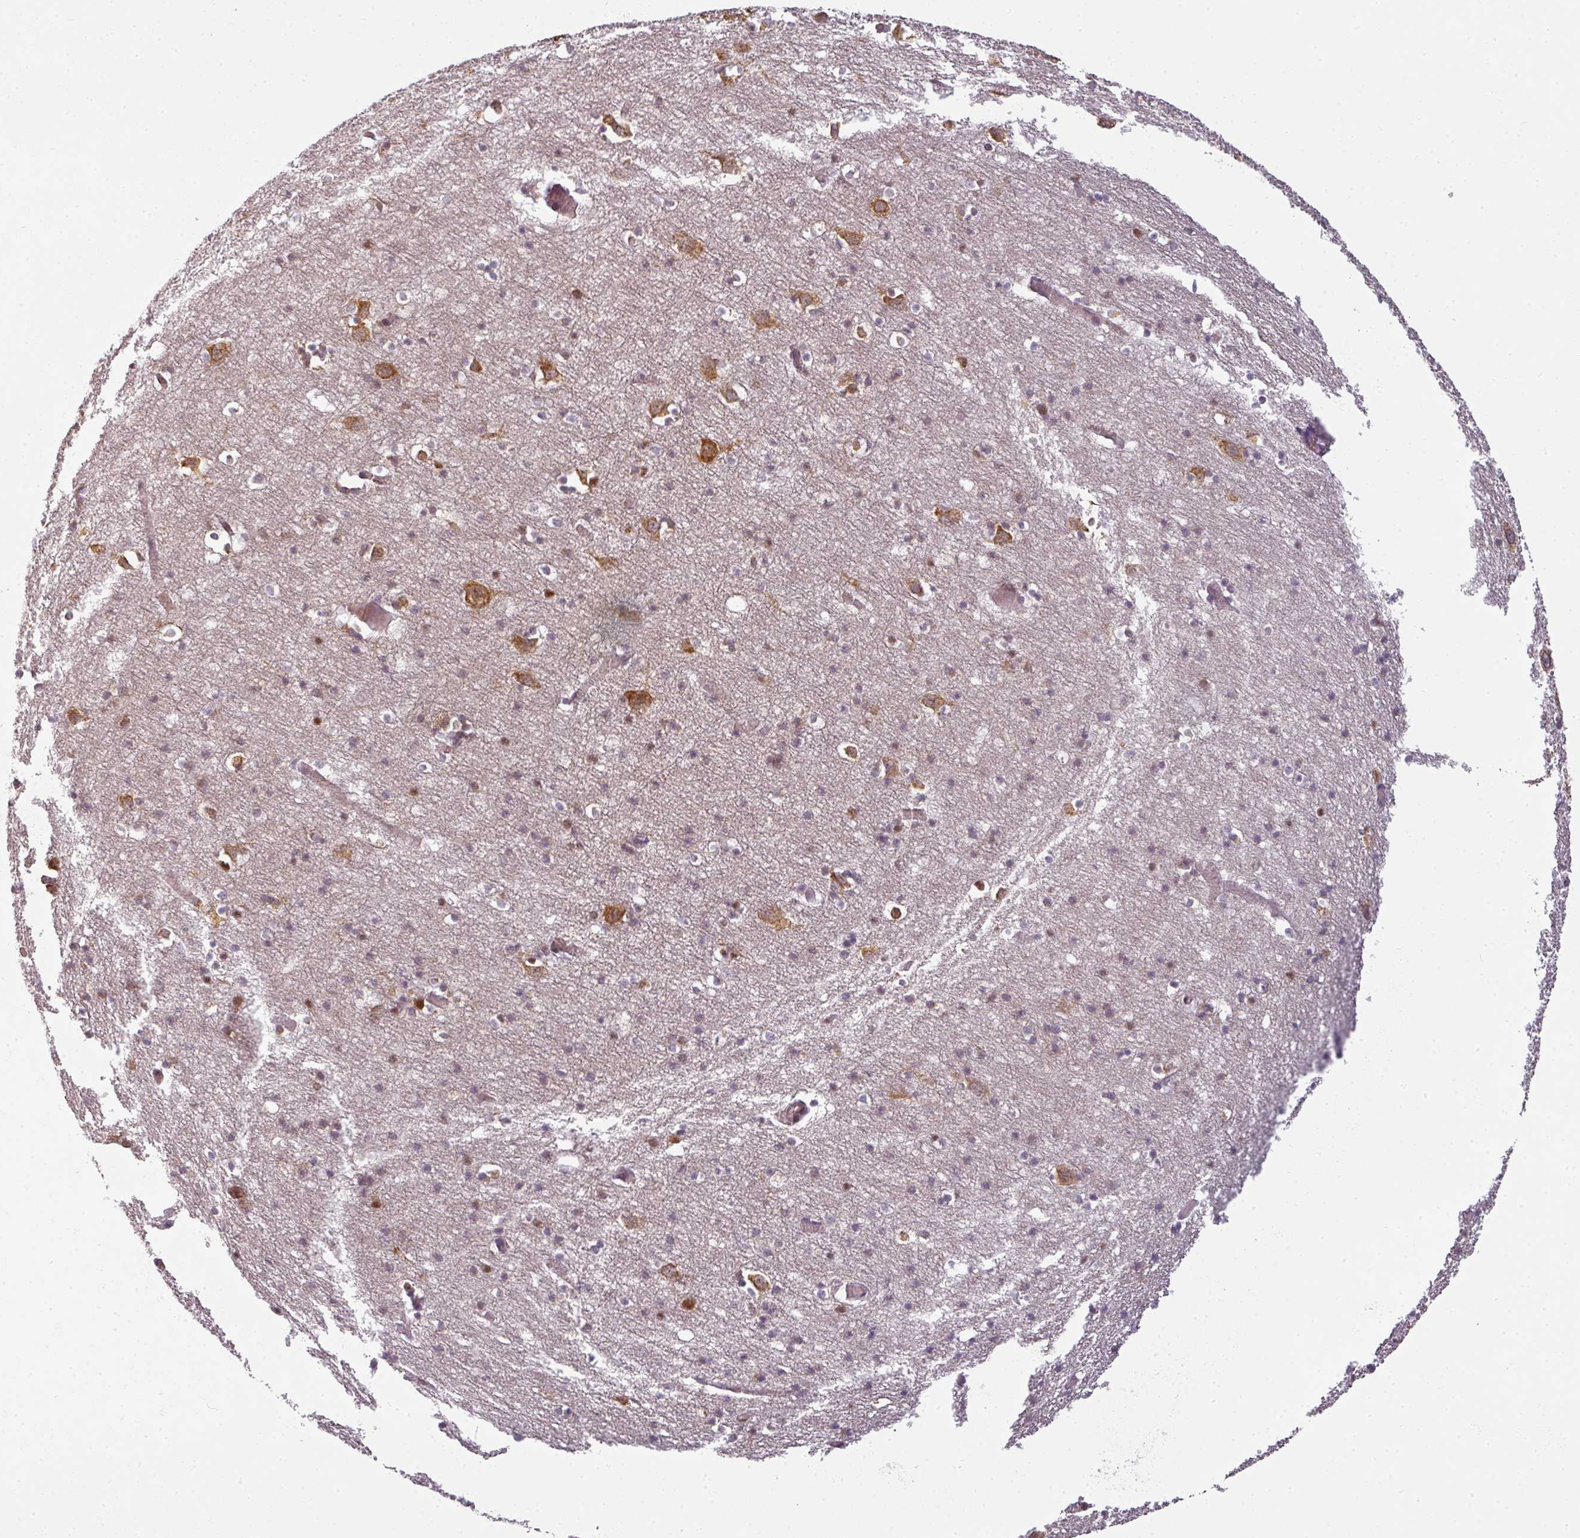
{"staining": {"intensity": "negative", "quantity": "none", "location": "none"}, "tissue": "cerebral cortex", "cell_type": "Endothelial cells", "image_type": "normal", "snomed": [{"axis": "morphology", "description": "Normal tissue, NOS"}, {"axis": "topography", "description": "Cerebral cortex"}], "caption": "The photomicrograph demonstrates no staining of endothelial cells in normal cerebral cortex. Nuclei are stained in blue.", "gene": "AGPAT4", "patient": {"sex": "male", "age": 70}}